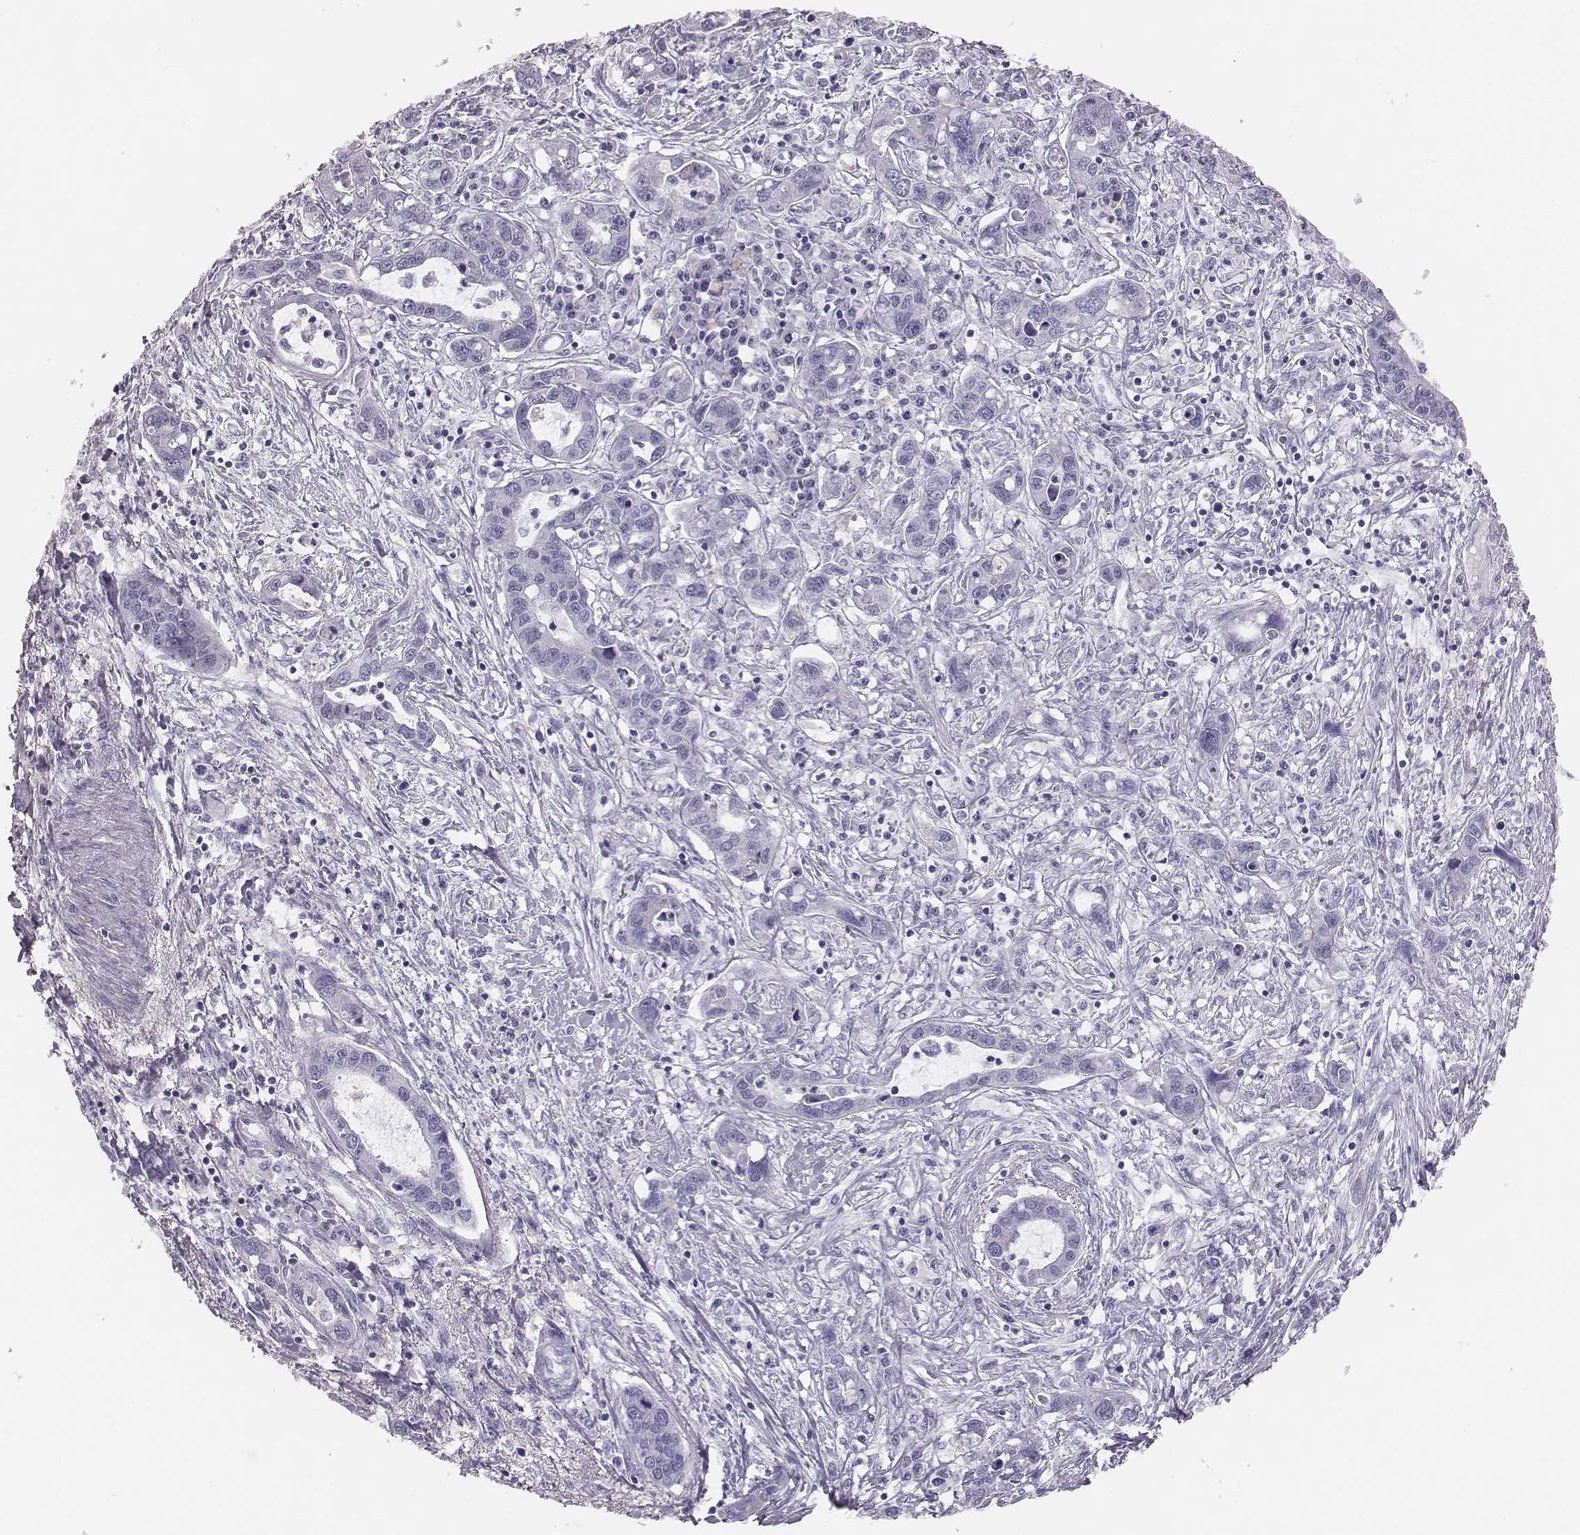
{"staining": {"intensity": "negative", "quantity": "none", "location": "none"}, "tissue": "liver cancer", "cell_type": "Tumor cells", "image_type": "cancer", "snomed": [{"axis": "morphology", "description": "Cholangiocarcinoma"}, {"axis": "topography", "description": "Liver"}], "caption": "High power microscopy histopathology image of an immunohistochemistry (IHC) photomicrograph of liver cancer, revealing no significant positivity in tumor cells. Brightfield microscopy of immunohistochemistry stained with DAB (brown) and hematoxylin (blue), captured at high magnification.", "gene": "H1-6", "patient": {"sex": "male", "age": 58}}